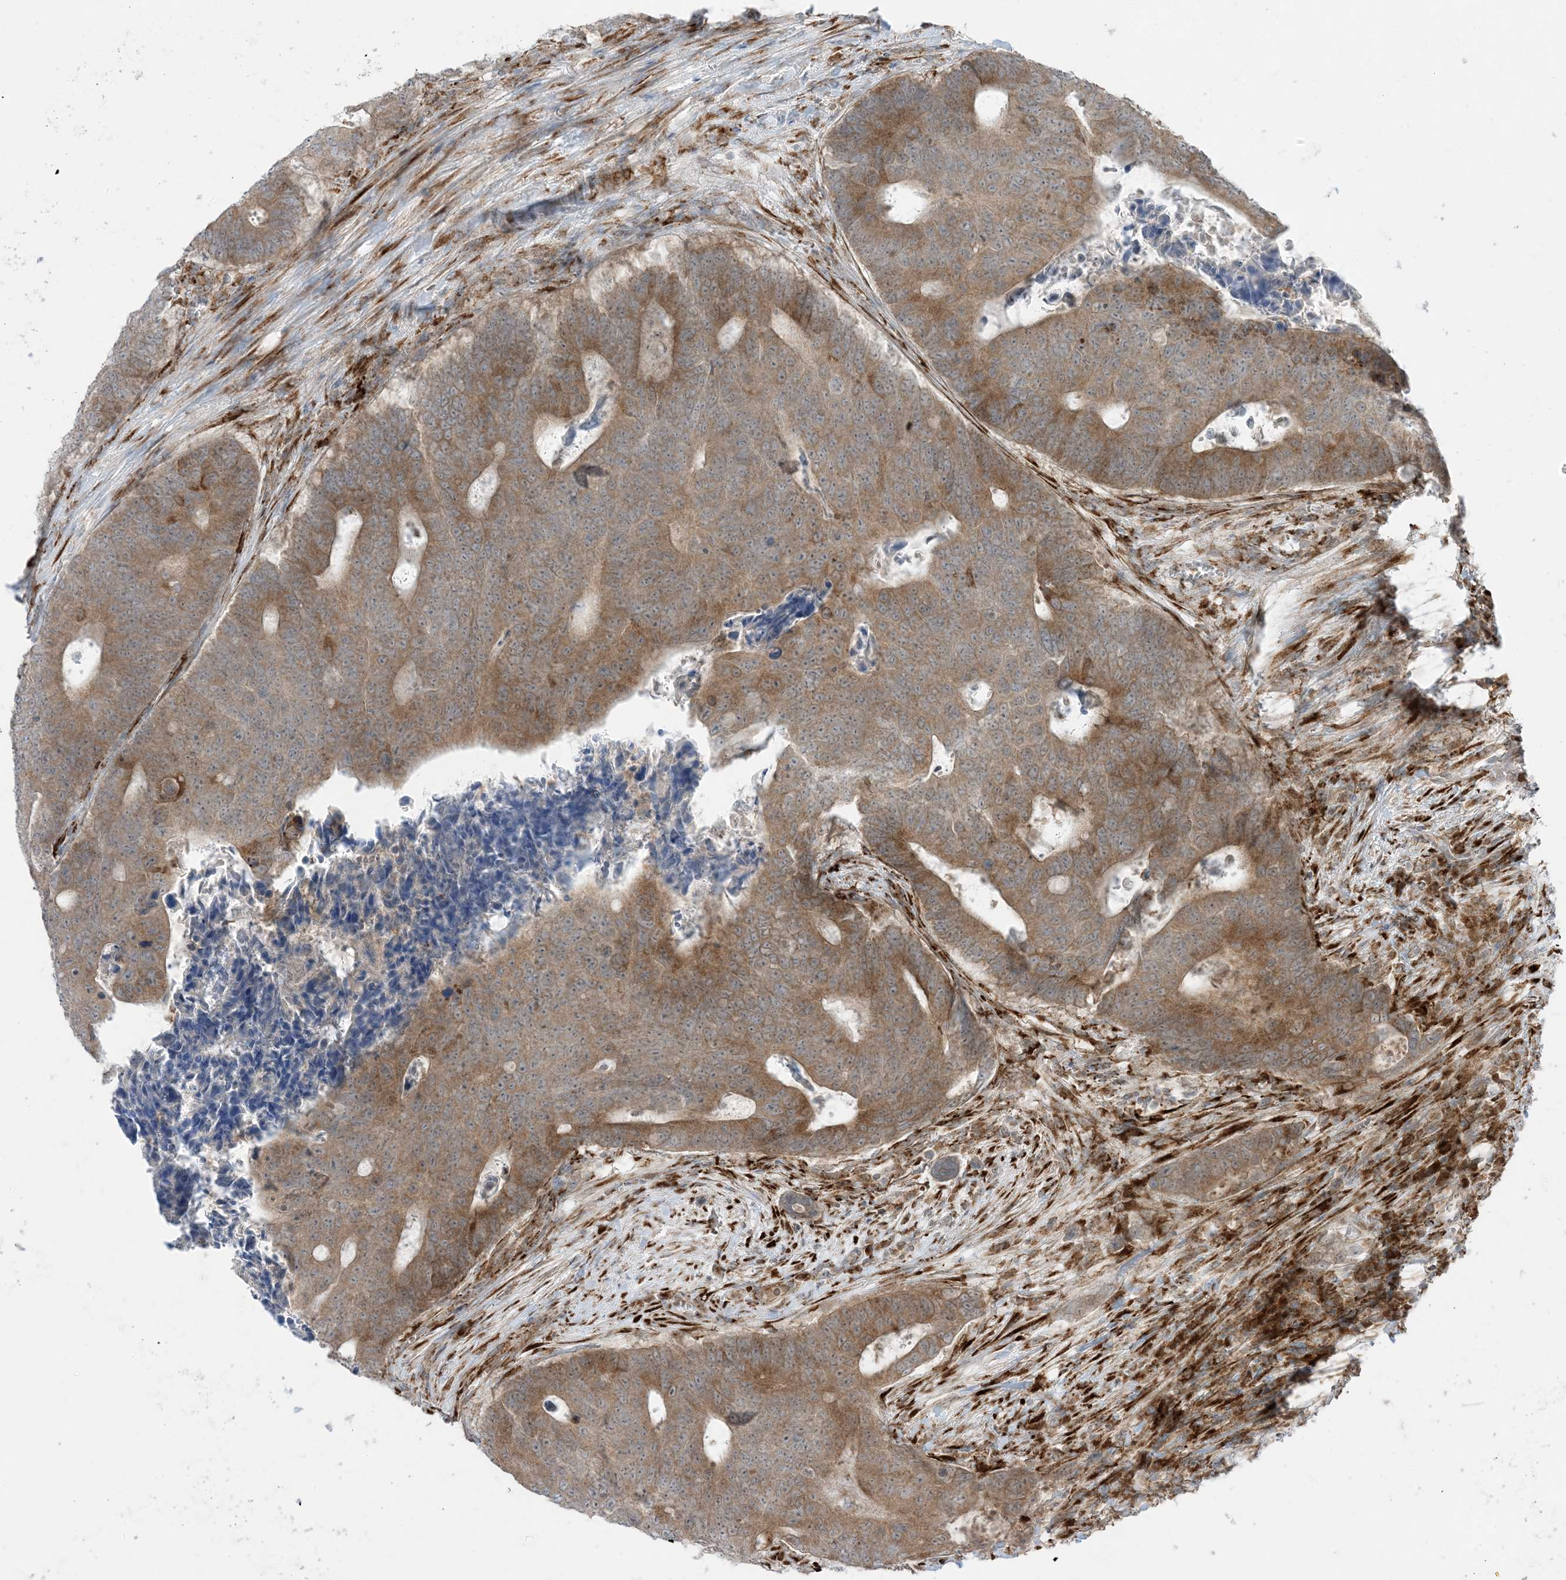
{"staining": {"intensity": "moderate", "quantity": ">75%", "location": "cytoplasmic/membranous"}, "tissue": "colorectal cancer", "cell_type": "Tumor cells", "image_type": "cancer", "snomed": [{"axis": "morphology", "description": "Adenocarcinoma, NOS"}, {"axis": "topography", "description": "Colon"}], "caption": "Immunohistochemistry (IHC) image of neoplastic tissue: adenocarcinoma (colorectal) stained using IHC displays medium levels of moderate protein expression localized specifically in the cytoplasmic/membranous of tumor cells, appearing as a cytoplasmic/membranous brown color.", "gene": "ODC1", "patient": {"sex": "male", "age": 87}}